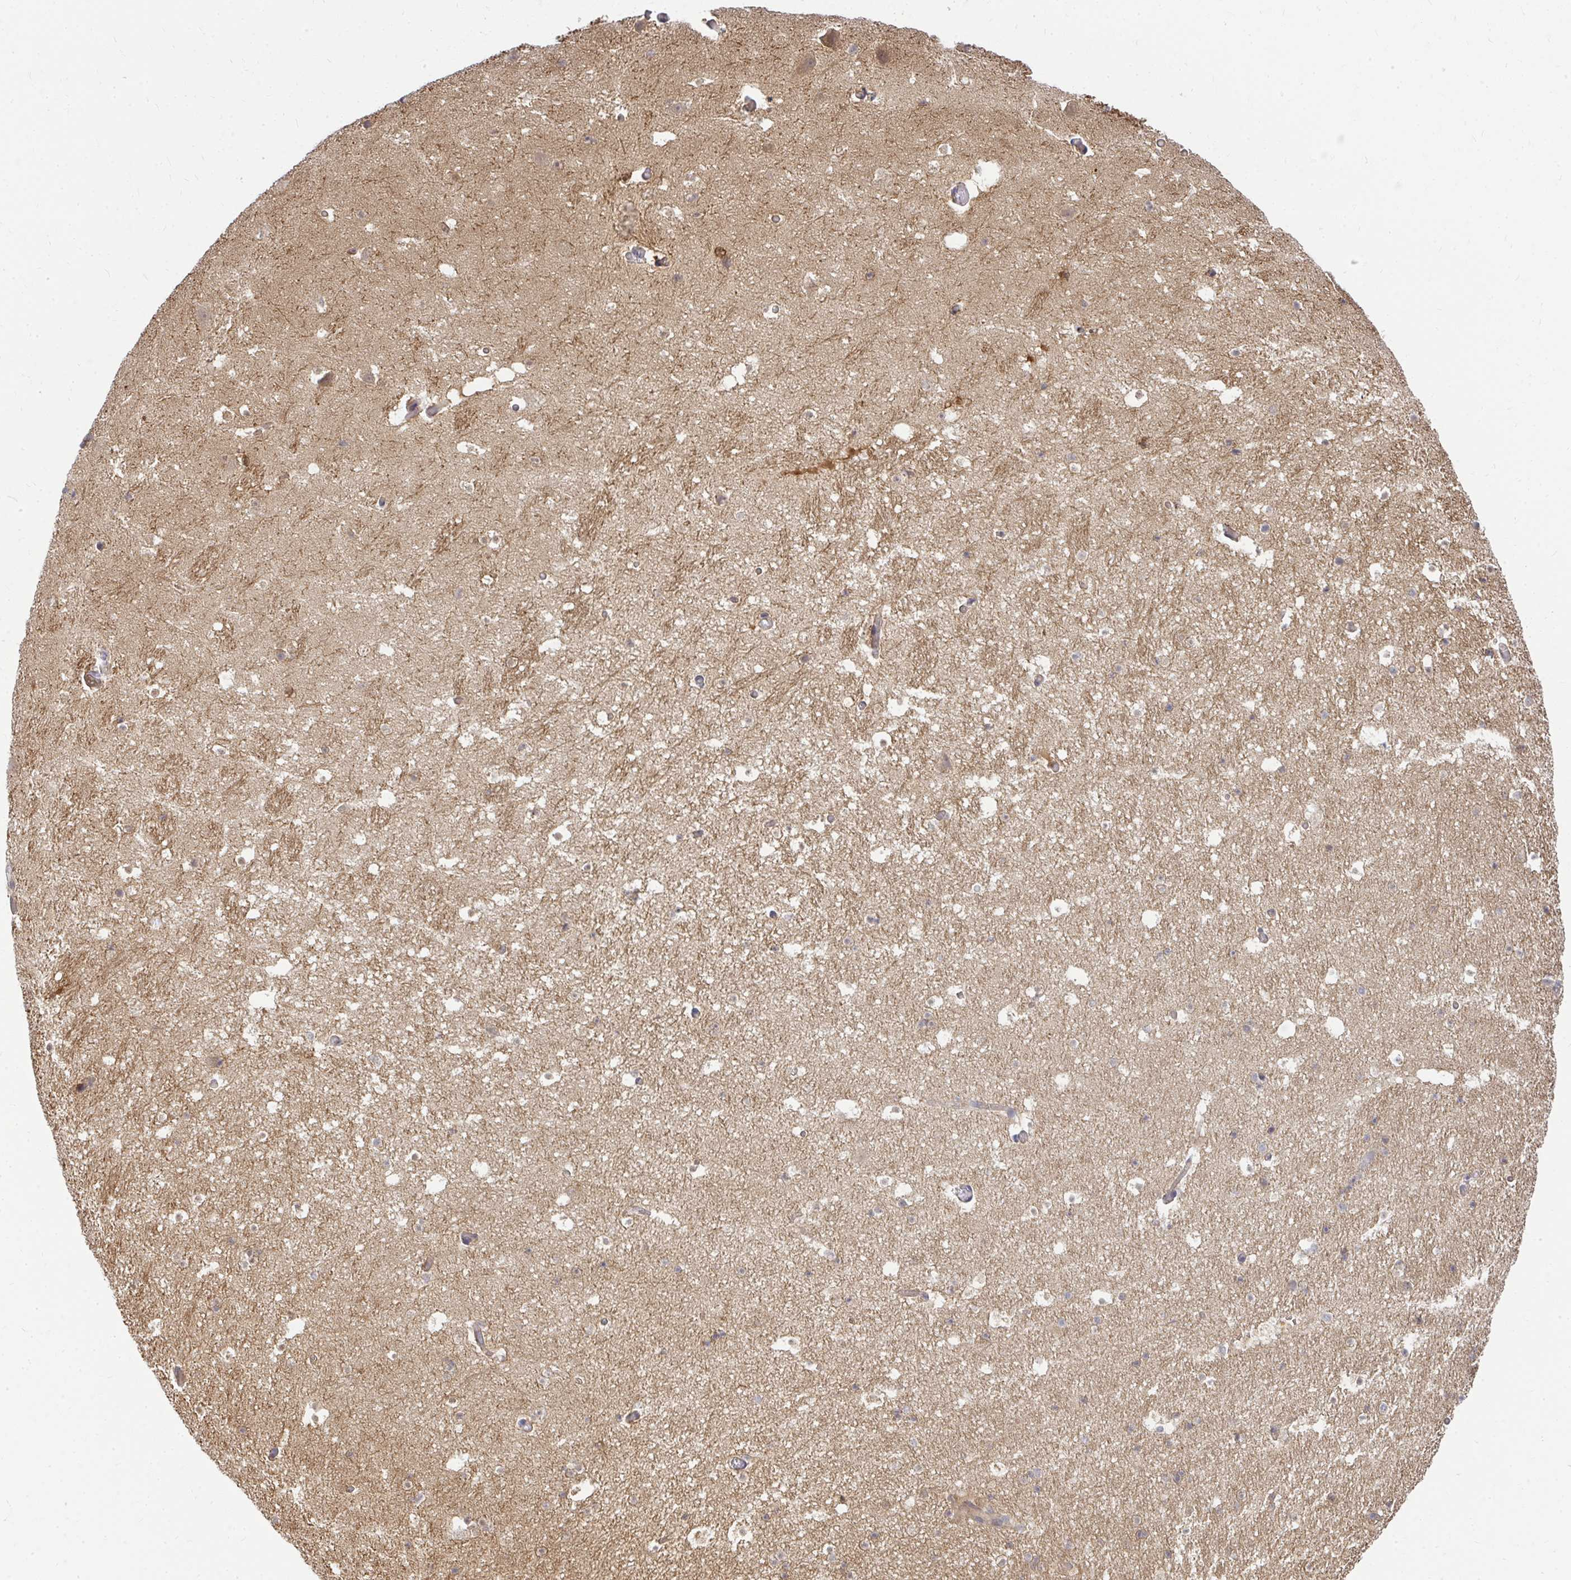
{"staining": {"intensity": "moderate", "quantity": "25%-75%", "location": "cytoplasmic/membranous,nuclear"}, "tissue": "hippocampus", "cell_type": "Glial cells", "image_type": "normal", "snomed": [{"axis": "morphology", "description": "Normal tissue, NOS"}, {"axis": "topography", "description": "Hippocampus"}], "caption": "The immunohistochemical stain labels moderate cytoplasmic/membranous,nuclear positivity in glial cells of normal hippocampus.", "gene": "HDHD2", "patient": {"sex": "male", "age": 26}}